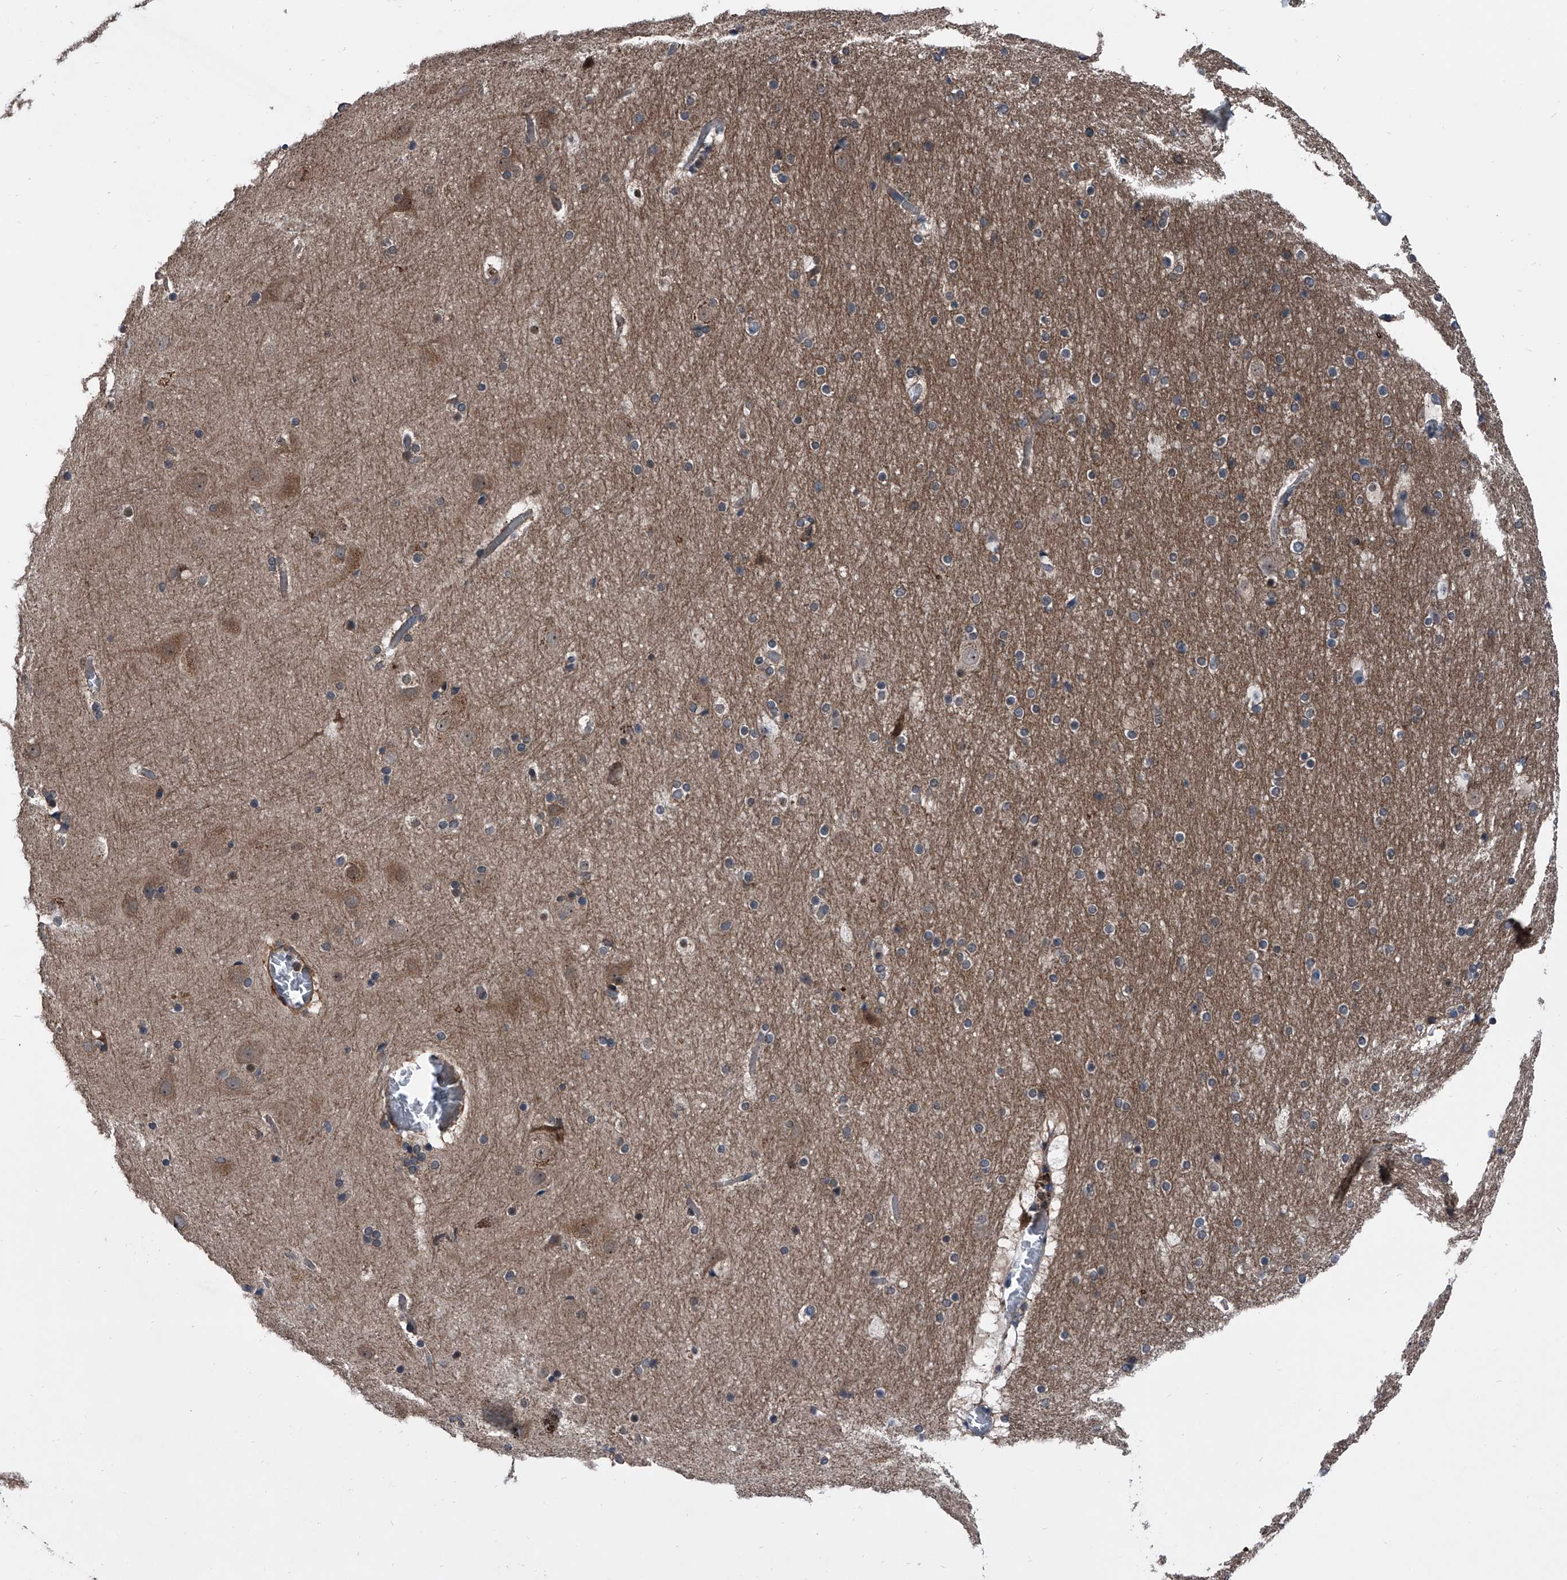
{"staining": {"intensity": "negative", "quantity": "none", "location": "none"}, "tissue": "cerebral cortex", "cell_type": "Endothelial cells", "image_type": "normal", "snomed": [{"axis": "morphology", "description": "Normal tissue, NOS"}, {"axis": "topography", "description": "Cerebral cortex"}], "caption": "IHC histopathology image of unremarkable cerebral cortex: human cerebral cortex stained with DAB (3,3'-diaminobenzidine) reveals no significant protein positivity in endothelial cells. (DAB immunohistochemistry (IHC) with hematoxylin counter stain).", "gene": "PIP5K1A", "patient": {"sex": "male", "age": 57}}